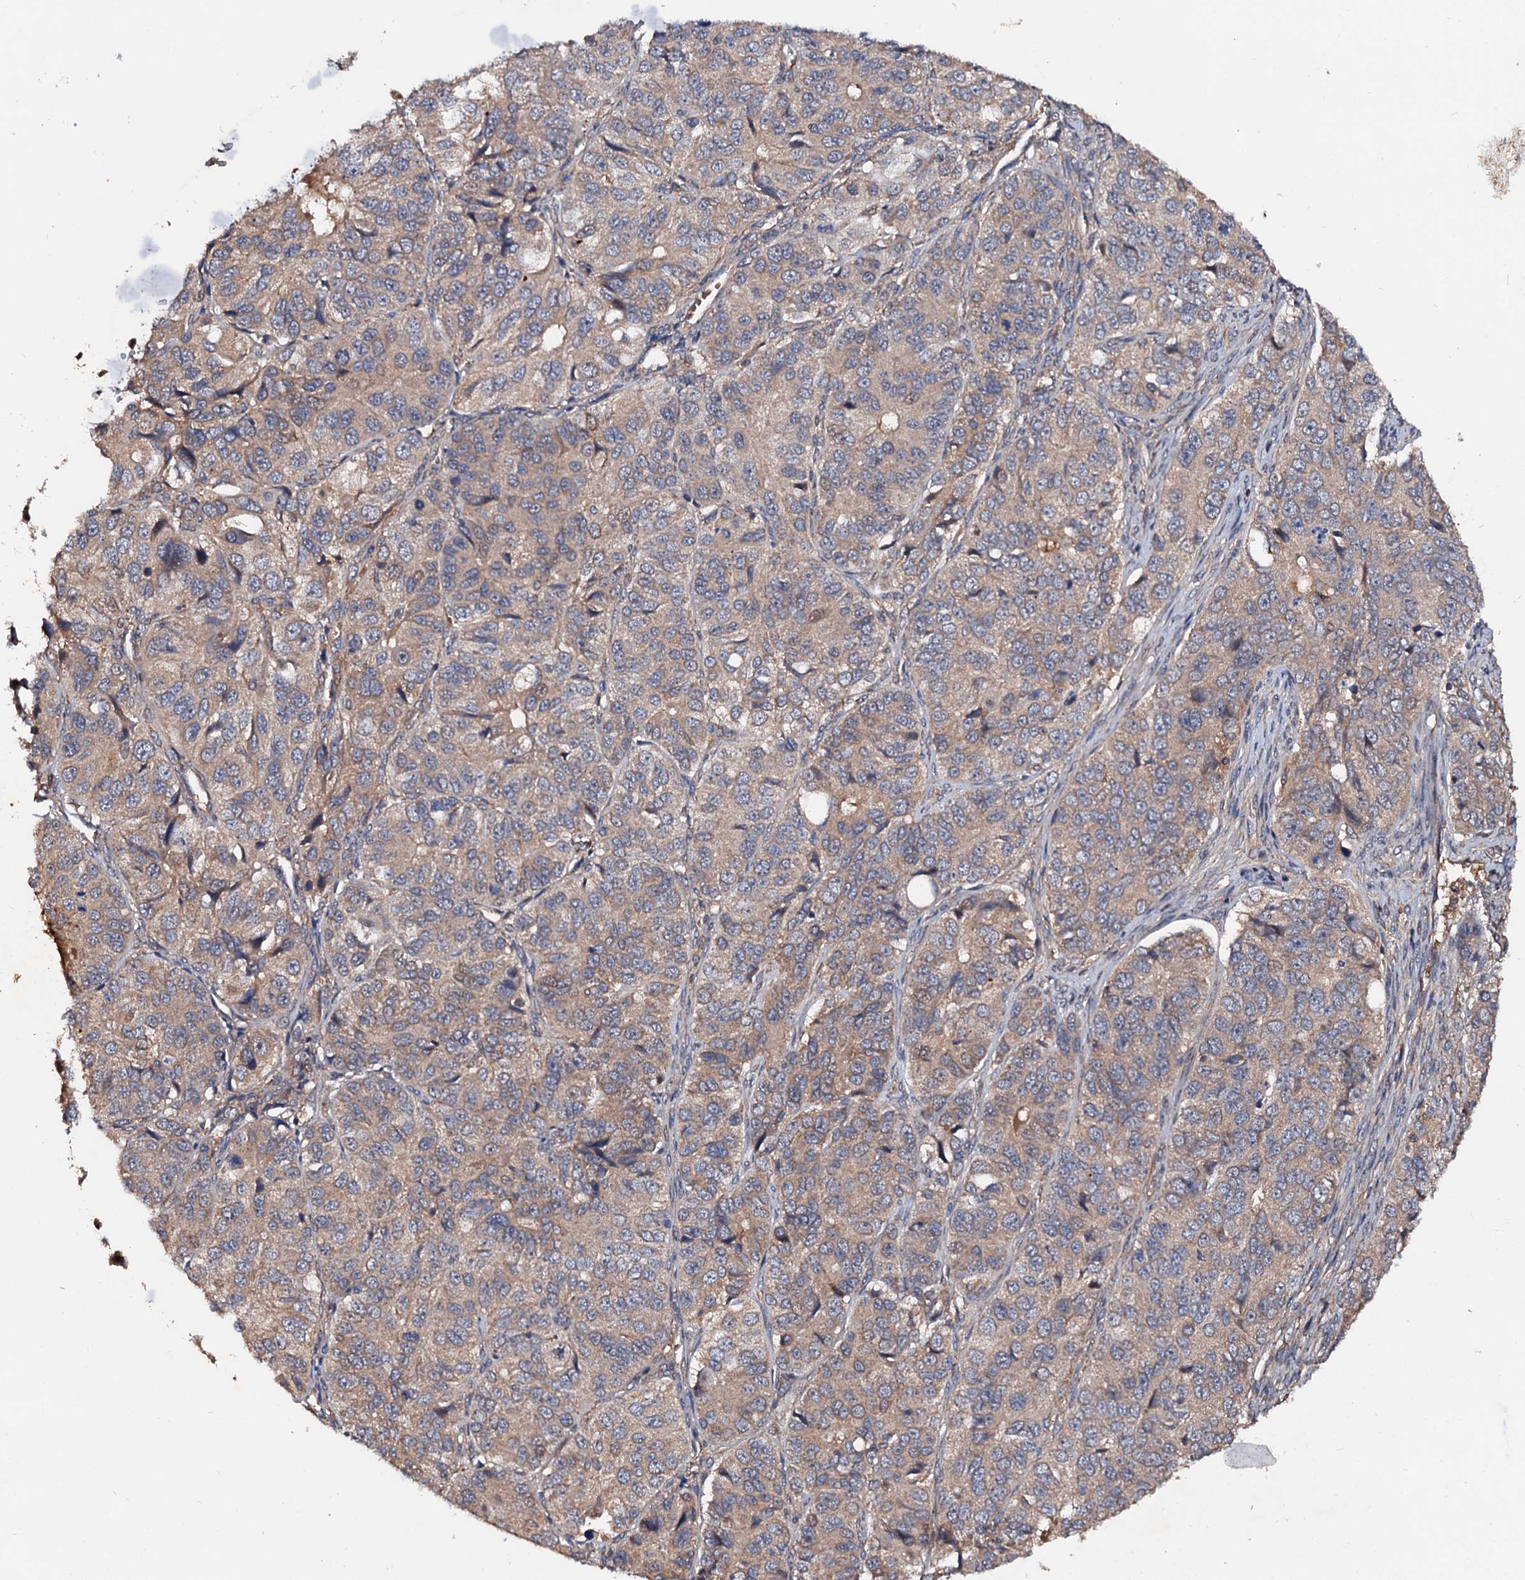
{"staining": {"intensity": "moderate", "quantity": ">75%", "location": "cytoplasmic/membranous"}, "tissue": "ovarian cancer", "cell_type": "Tumor cells", "image_type": "cancer", "snomed": [{"axis": "morphology", "description": "Carcinoma, endometroid"}, {"axis": "topography", "description": "Ovary"}], "caption": "Ovarian cancer stained with immunohistochemistry (IHC) displays moderate cytoplasmic/membranous positivity in approximately >75% of tumor cells.", "gene": "EXTL1", "patient": {"sex": "female", "age": 51}}